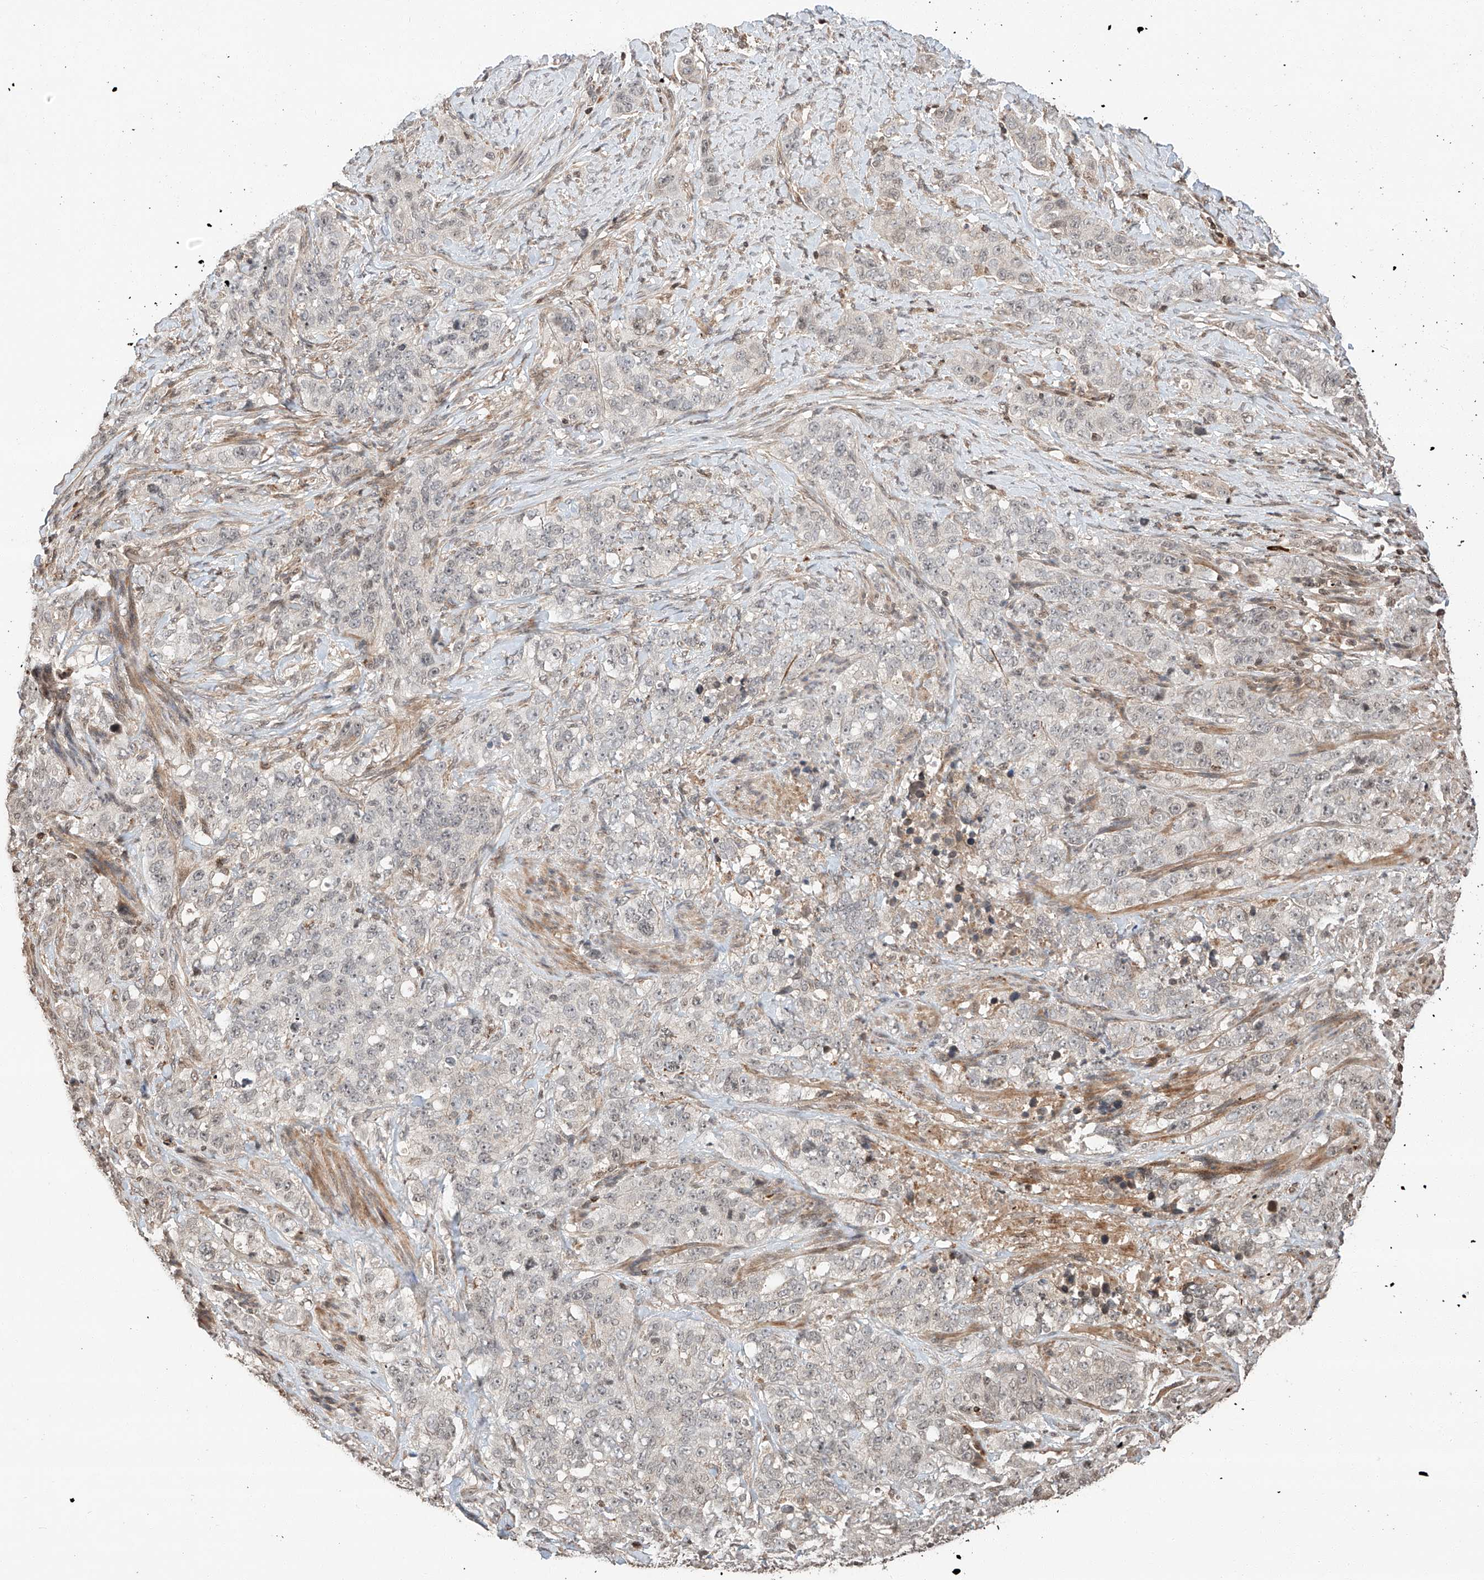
{"staining": {"intensity": "negative", "quantity": "none", "location": "none"}, "tissue": "stomach cancer", "cell_type": "Tumor cells", "image_type": "cancer", "snomed": [{"axis": "morphology", "description": "Adenocarcinoma, NOS"}, {"axis": "topography", "description": "Stomach"}], "caption": "Stomach cancer was stained to show a protein in brown. There is no significant positivity in tumor cells.", "gene": "ARHGAP33", "patient": {"sex": "male", "age": 48}}